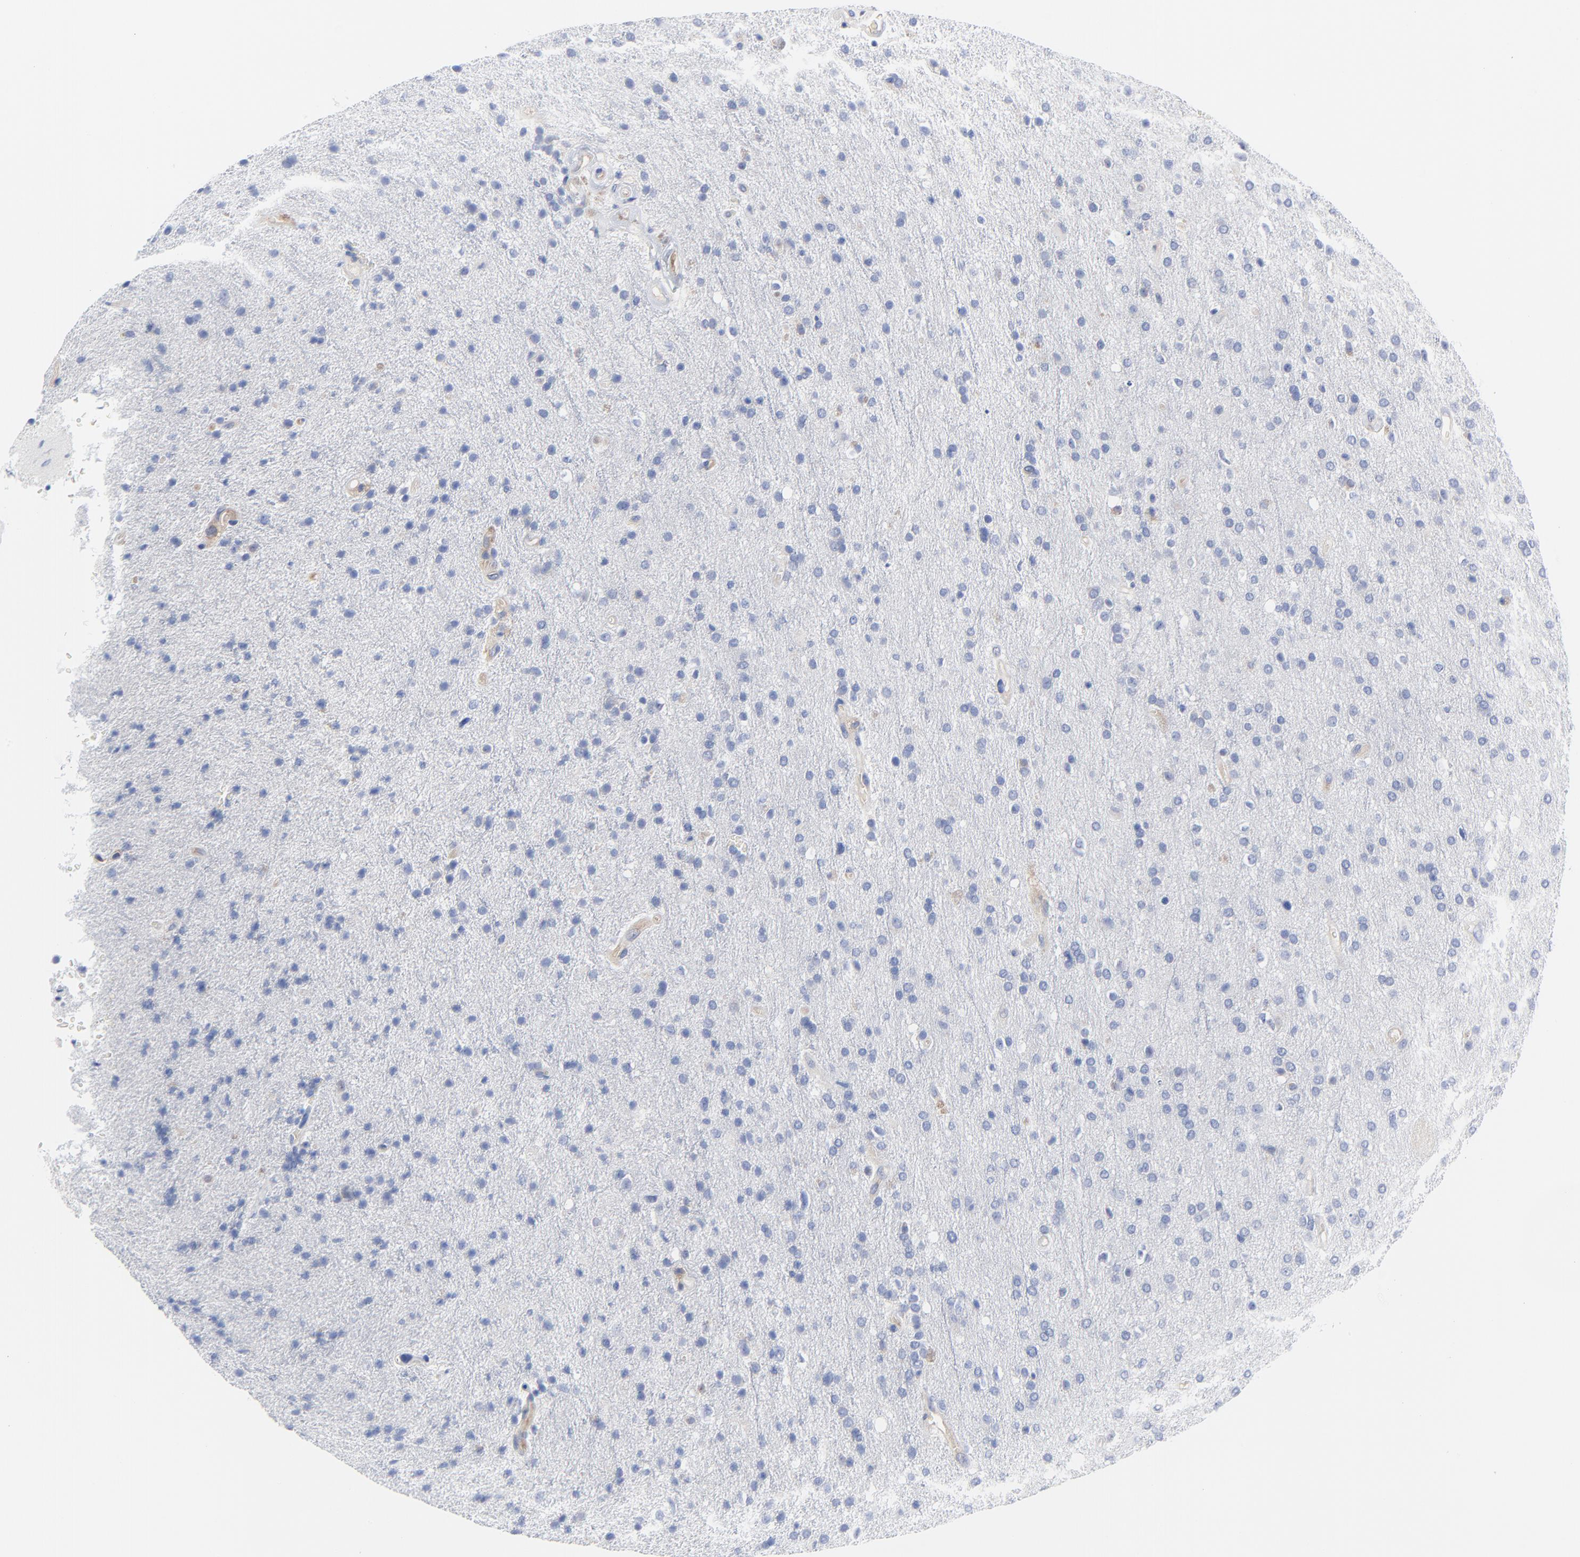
{"staining": {"intensity": "negative", "quantity": "none", "location": "none"}, "tissue": "glioma", "cell_type": "Tumor cells", "image_type": "cancer", "snomed": [{"axis": "morphology", "description": "Glioma, malignant, High grade"}, {"axis": "topography", "description": "Brain"}], "caption": "Immunohistochemistry of malignant high-grade glioma reveals no expression in tumor cells.", "gene": "STAT2", "patient": {"sex": "male", "age": 33}}